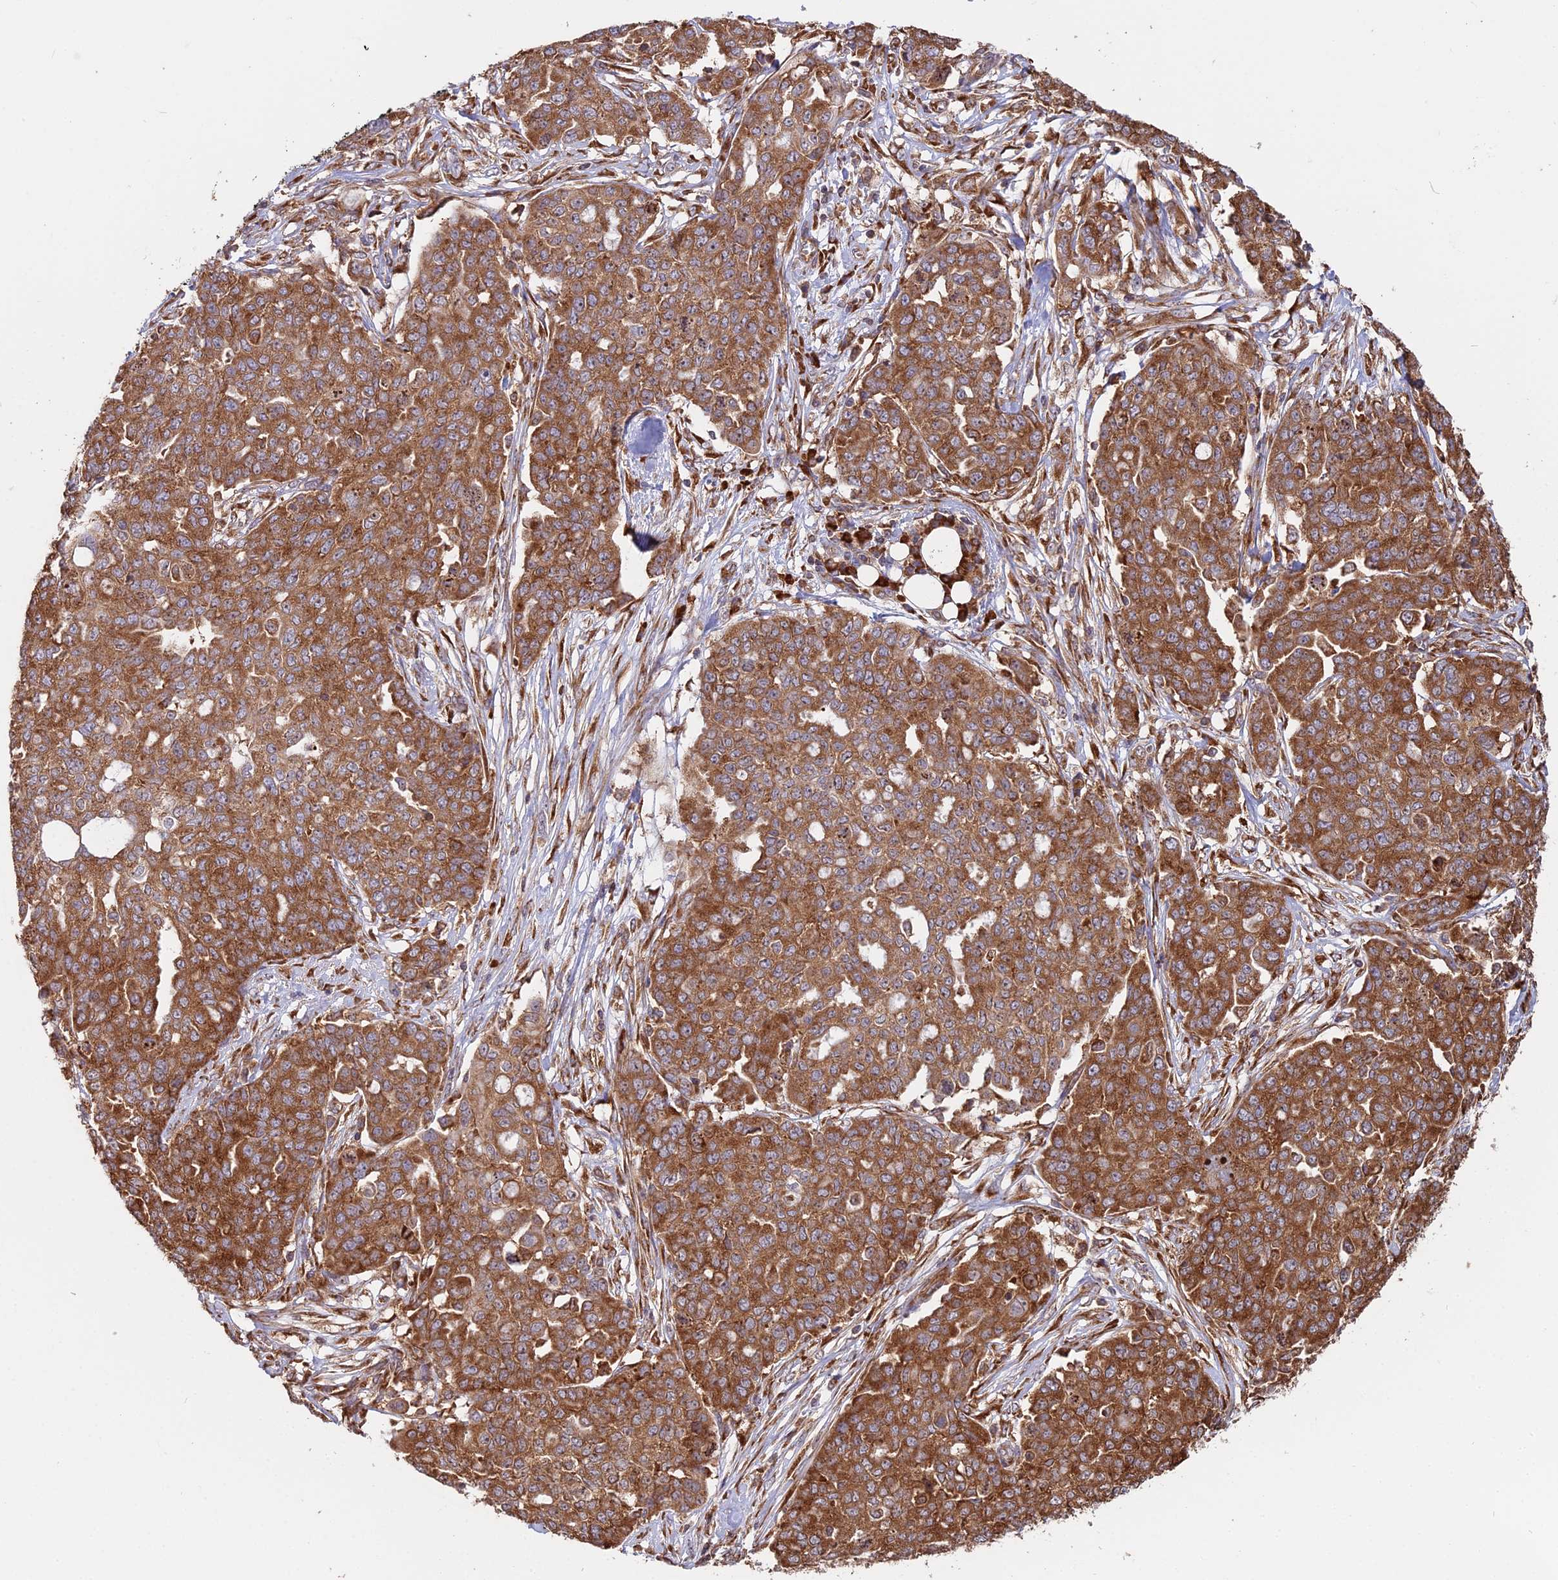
{"staining": {"intensity": "moderate", "quantity": ">75%", "location": "cytoplasmic/membranous"}, "tissue": "ovarian cancer", "cell_type": "Tumor cells", "image_type": "cancer", "snomed": [{"axis": "morphology", "description": "Cystadenocarcinoma, serous, NOS"}, {"axis": "topography", "description": "Soft tissue"}, {"axis": "topography", "description": "Ovary"}], "caption": "Immunohistochemical staining of human serous cystadenocarcinoma (ovarian) reveals moderate cytoplasmic/membranous protein staining in about >75% of tumor cells.", "gene": "RPL26", "patient": {"sex": "female", "age": 57}}